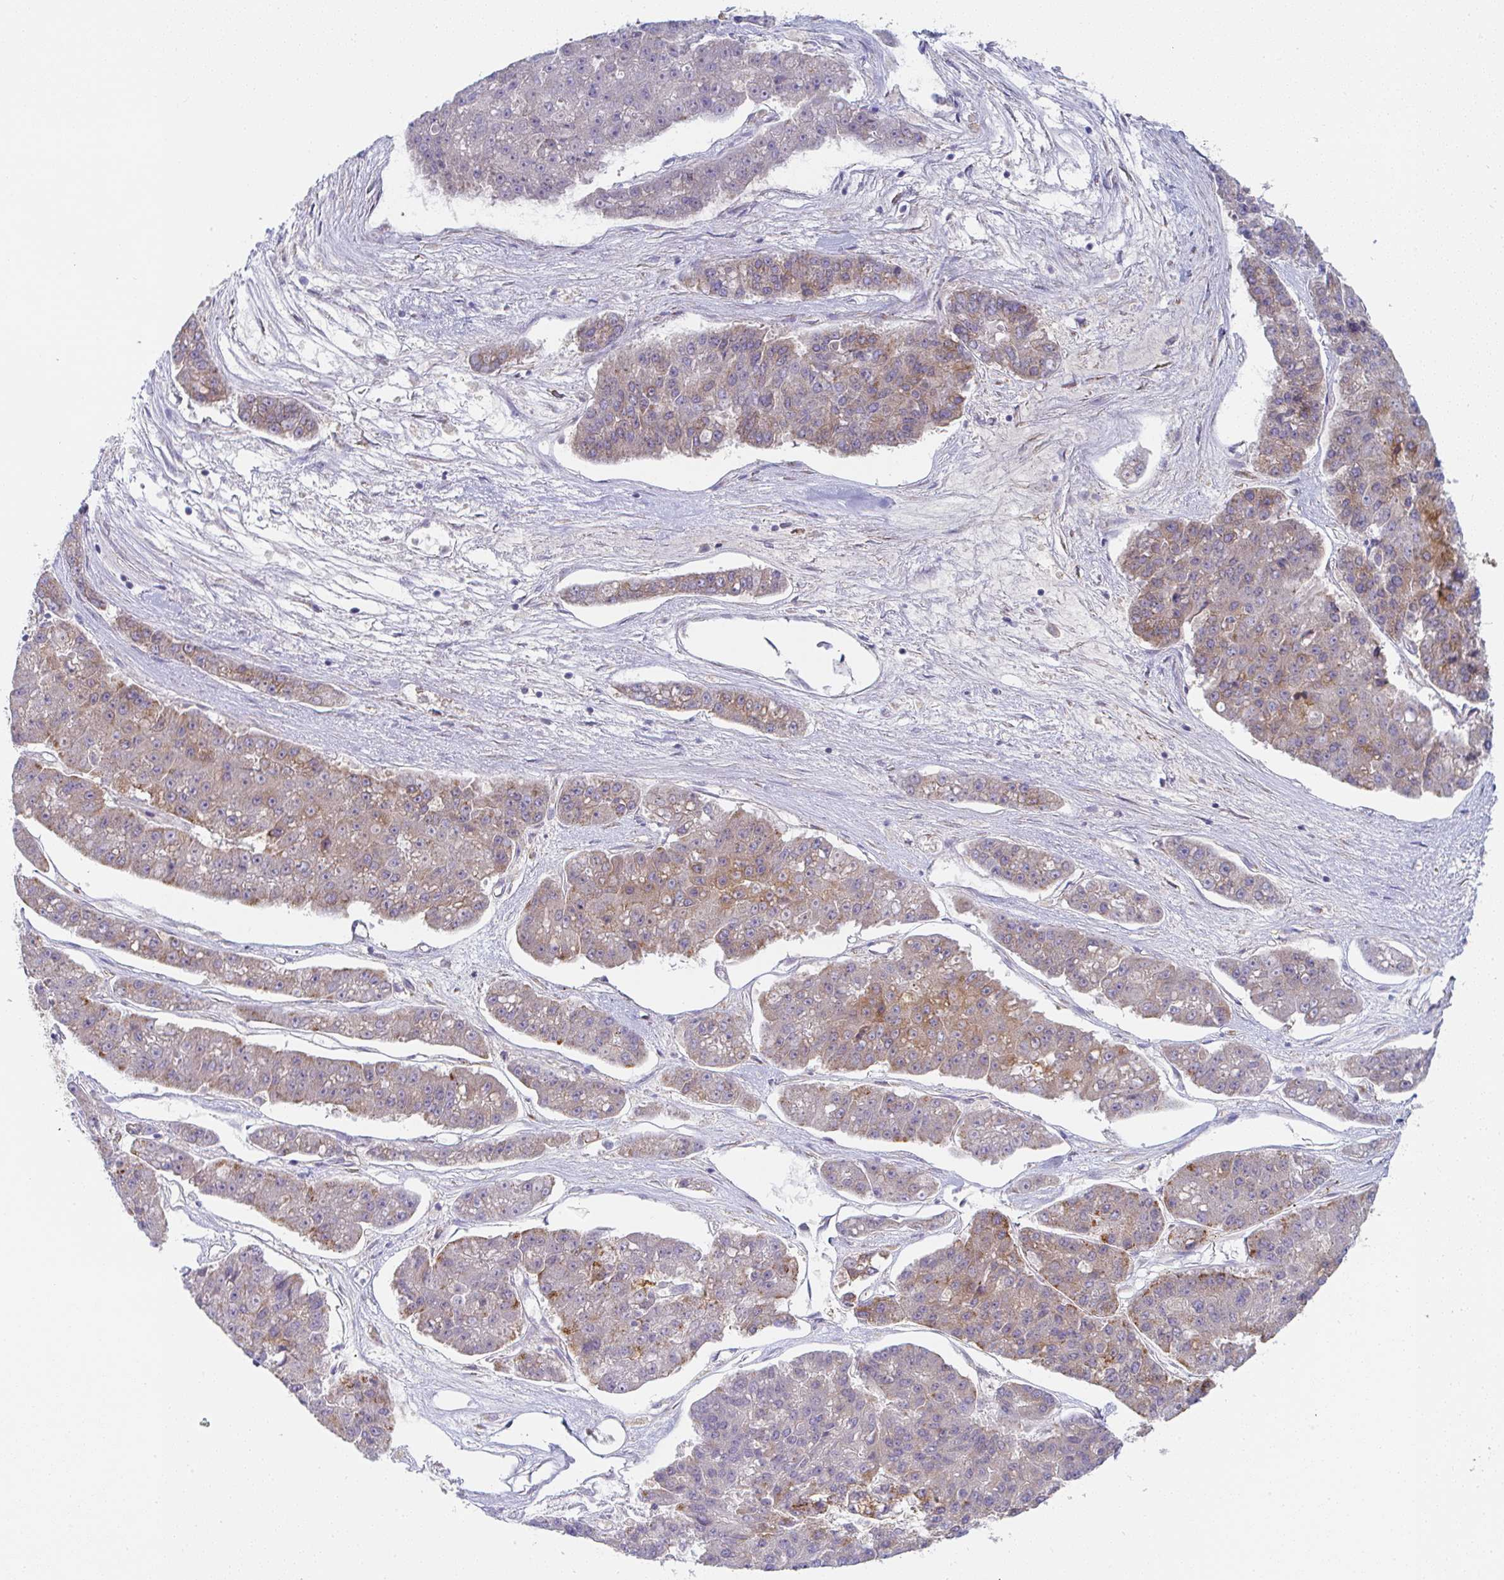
{"staining": {"intensity": "moderate", "quantity": "<25%", "location": "cytoplasmic/membranous"}, "tissue": "pancreatic cancer", "cell_type": "Tumor cells", "image_type": "cancer", "snomed": [{"axis": "morphology", "description": "Adenocarcinoma, NOS"}, {"axis": "topography", "description": "Pancreas"}], "caption": "Pancreatic adenocarcinoma was stained to show a protein in brown. There is low levels of moderate cytoplasmic/membranous positivity in approximately <25% of tumor cells.", "gene": "DERL2", "patient": {"sex": "male", "age": 50}}